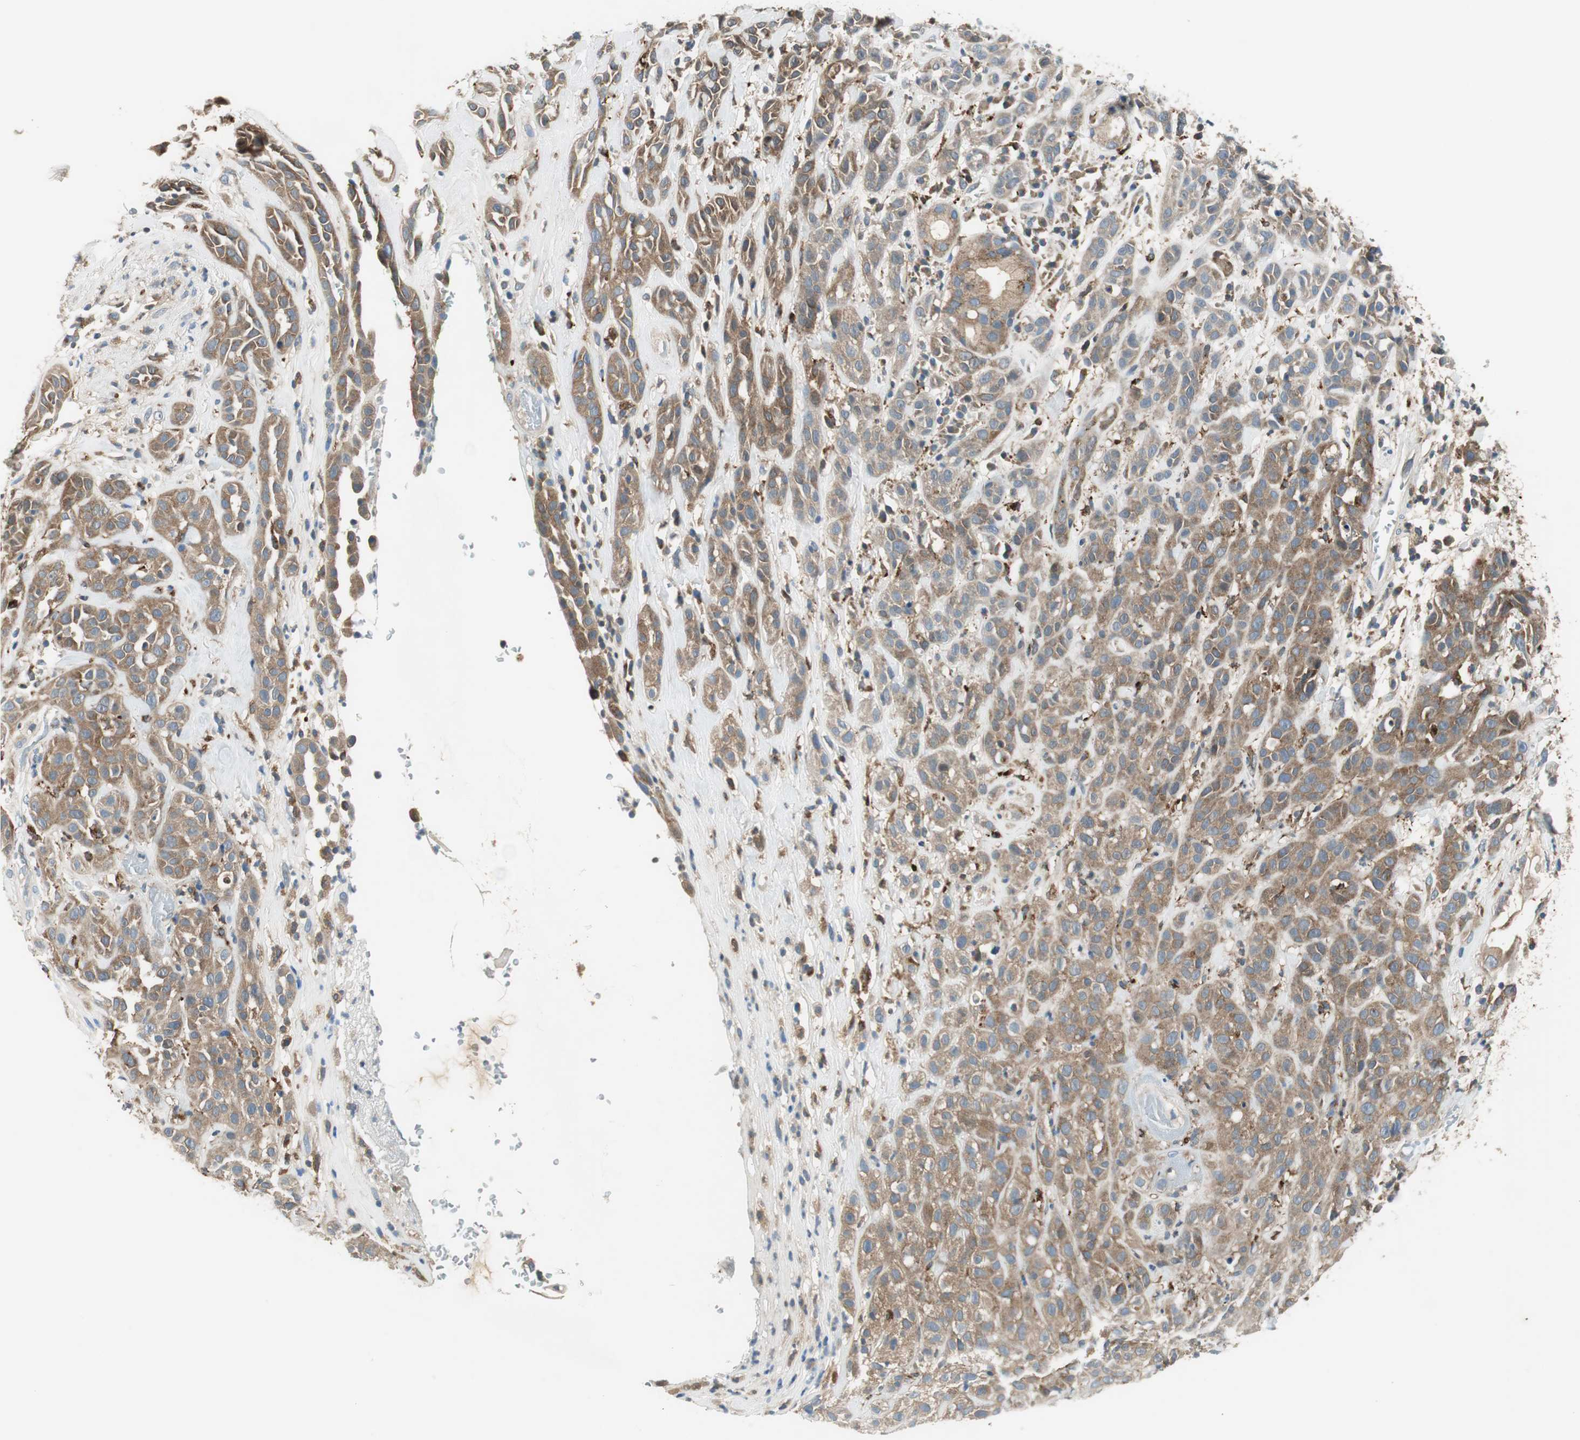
{"staining": {"intensity": "moderate", "quantity": ">75%", "location": "cytoplasmic/membranous"}, "tissue": "head and neck cancer", "cell_type": "Tumor cells", "image_type": "cancer", "snomed": [{"axis": "morphology", "description": "Squamous cell carcinoma, NOS"}, {"axis": "topography", "description": "Head-Neck"}], "caption": "The photomicrograph shows a brown stain indicating the presence of a protein in the cytoplasmic/membranous of tumor cells in head and neck cancer (squamous cell carcinoma). (IHC, brightfield microscopy, high magnification).", "gene": "NCK1", "patient": {"sex": "male", "age": 62}}